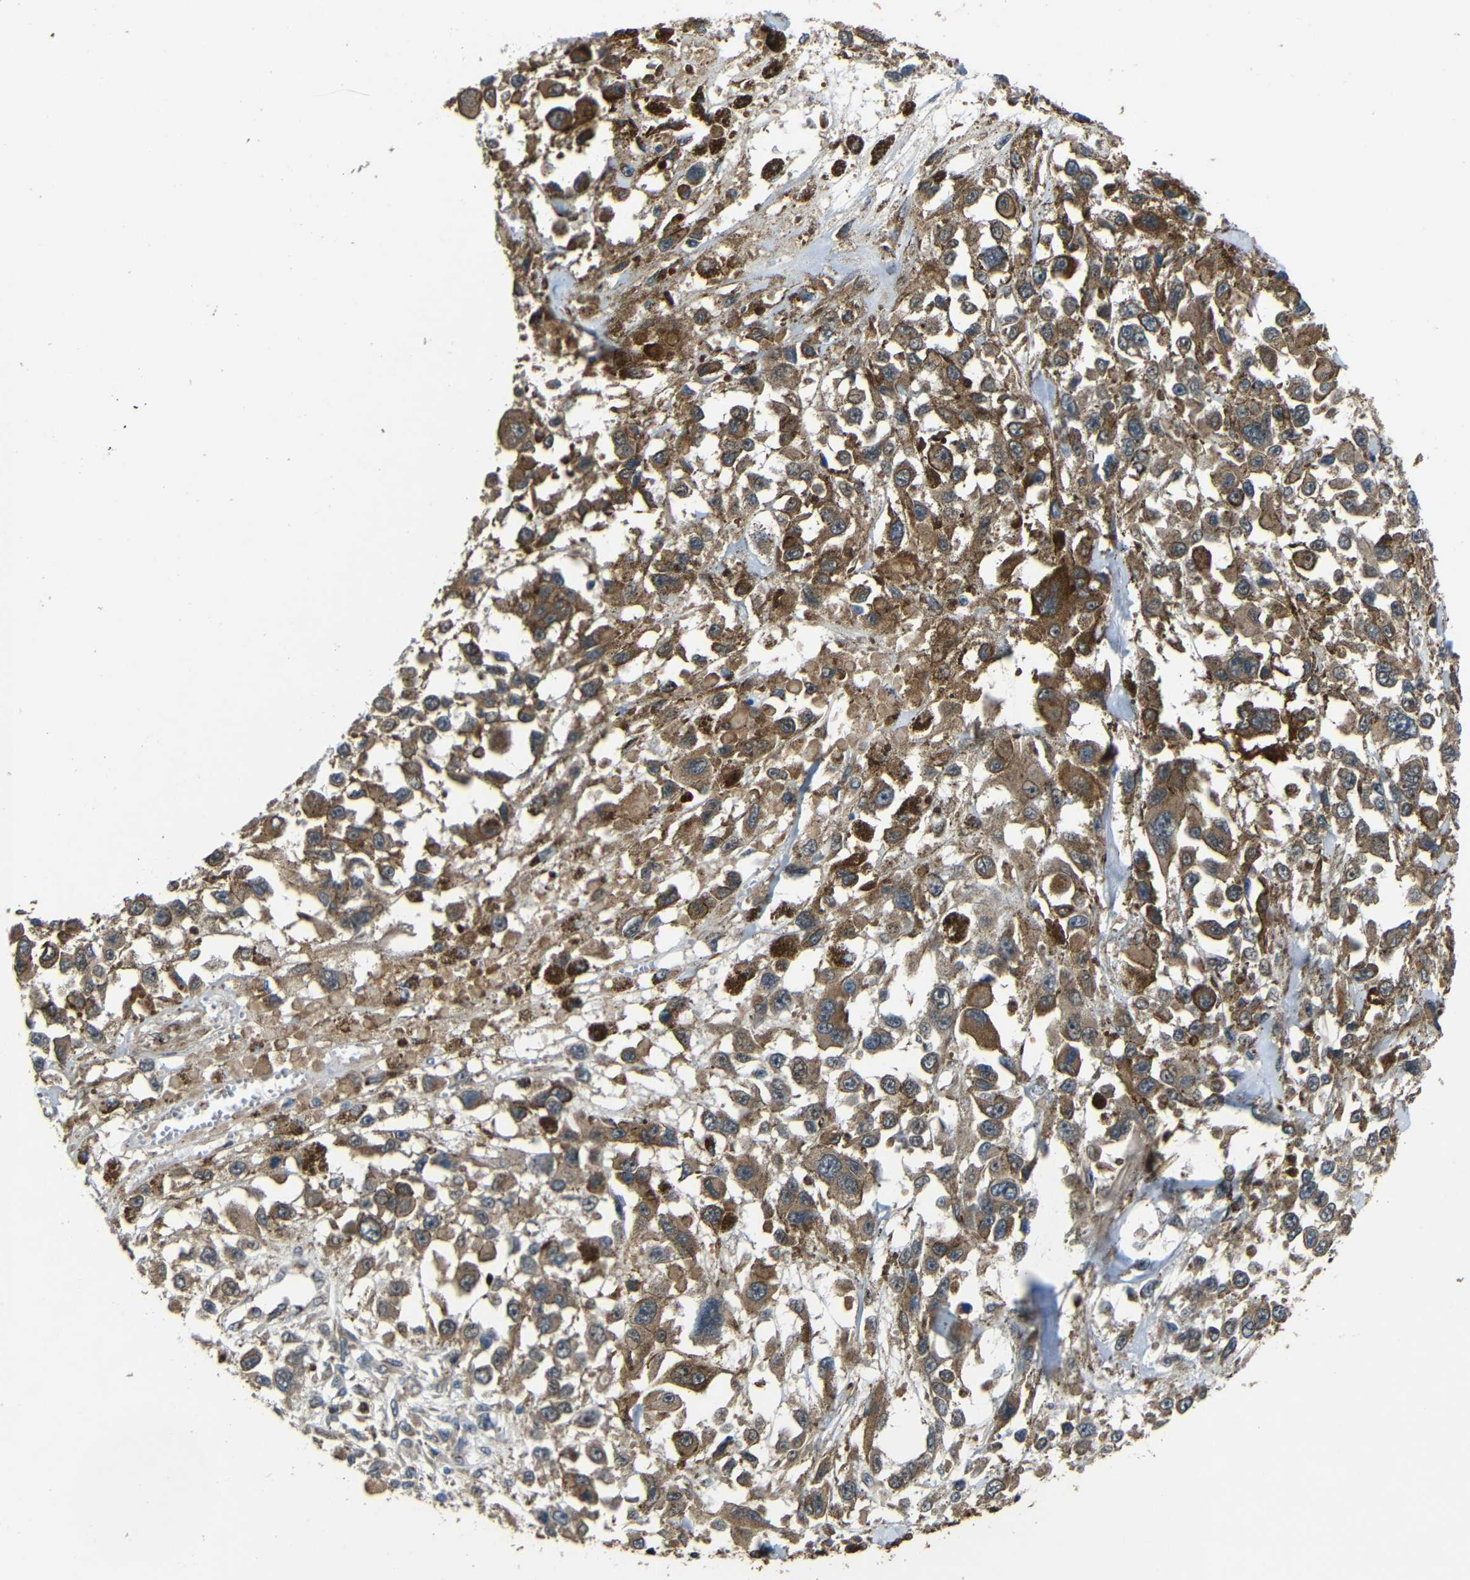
{"staining": {"intensity": "moderate", "quantity": ">75%", "location": "cytoplasmic/membranous"}, "tissue": "melanoma", "cell_type": "Tumor cells", "image_type": "cancer", "snomed": [{"axis": "morphology", "description": "Malignant melanoma, Metastatic site"}, {"axis": "topography", "description": "Lymph node"}], "caption": "Tumor cells demonstrate medium levels of moderate cytoplasmic/membranous staining in approximately >75% of cells in melanoma.", "gene": "ATP7A", "patient": {"sex": "male", "age": 59}}